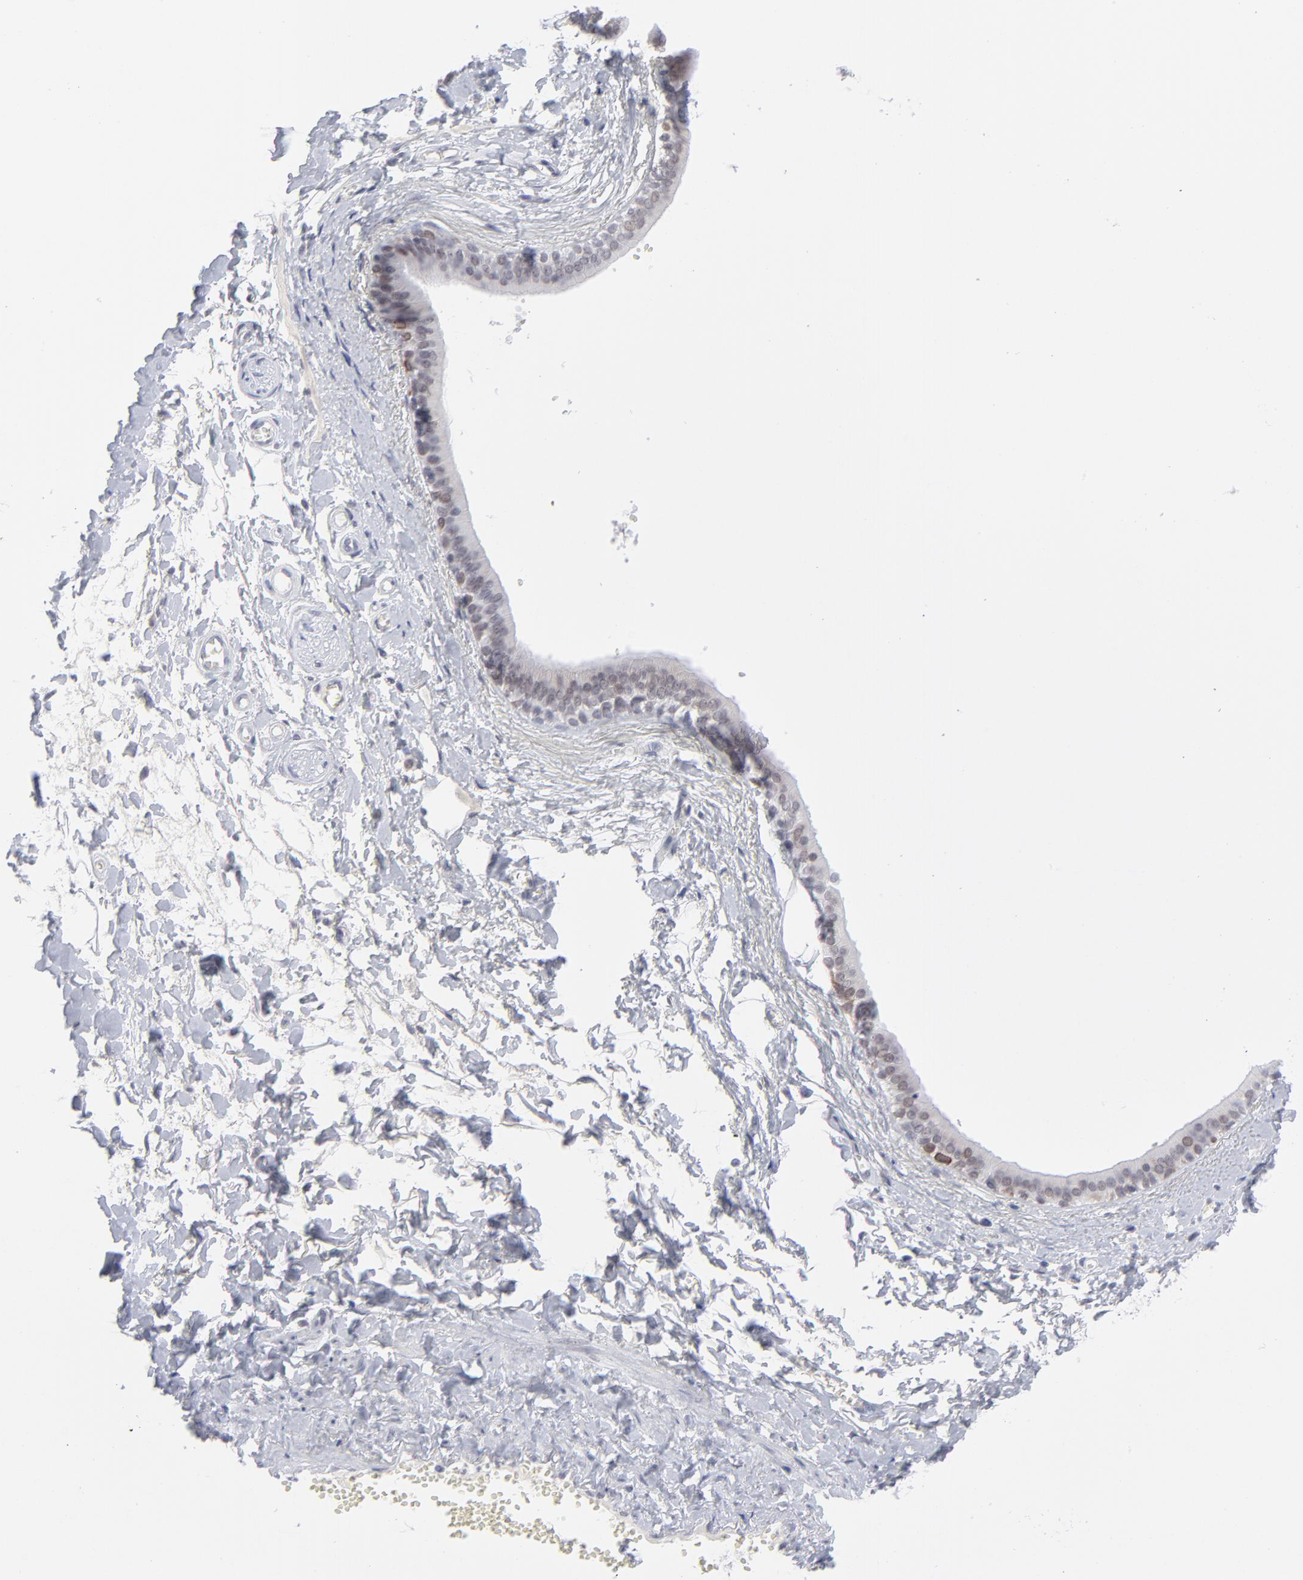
{"staining": {"intensity": "negative", "quantity": "none", "location": "none"}, "tissue": "adipose tissue", "cell_type": "Adipocytes", "image_type": "normal", "snomed": [{"axis": "morphology", "description": "Normal tissue, NOS"}, {"axis": "morphology", "description": "Inflammation, NOS"}, {"axis": "topography", "description": "Salivary gland"}, {"axis": "topography", "description": "Peripheral nerve tissue"}], "caption": "The micrograph shows no staining of adipocytes in benign adipose tissue. Brightfield microscopy of IHC stained with DAB (brown) and hematoxylin (blue), captured at high magnification.", "gene": "CCR2", "patient": {"sex": "female", "age": 75}}